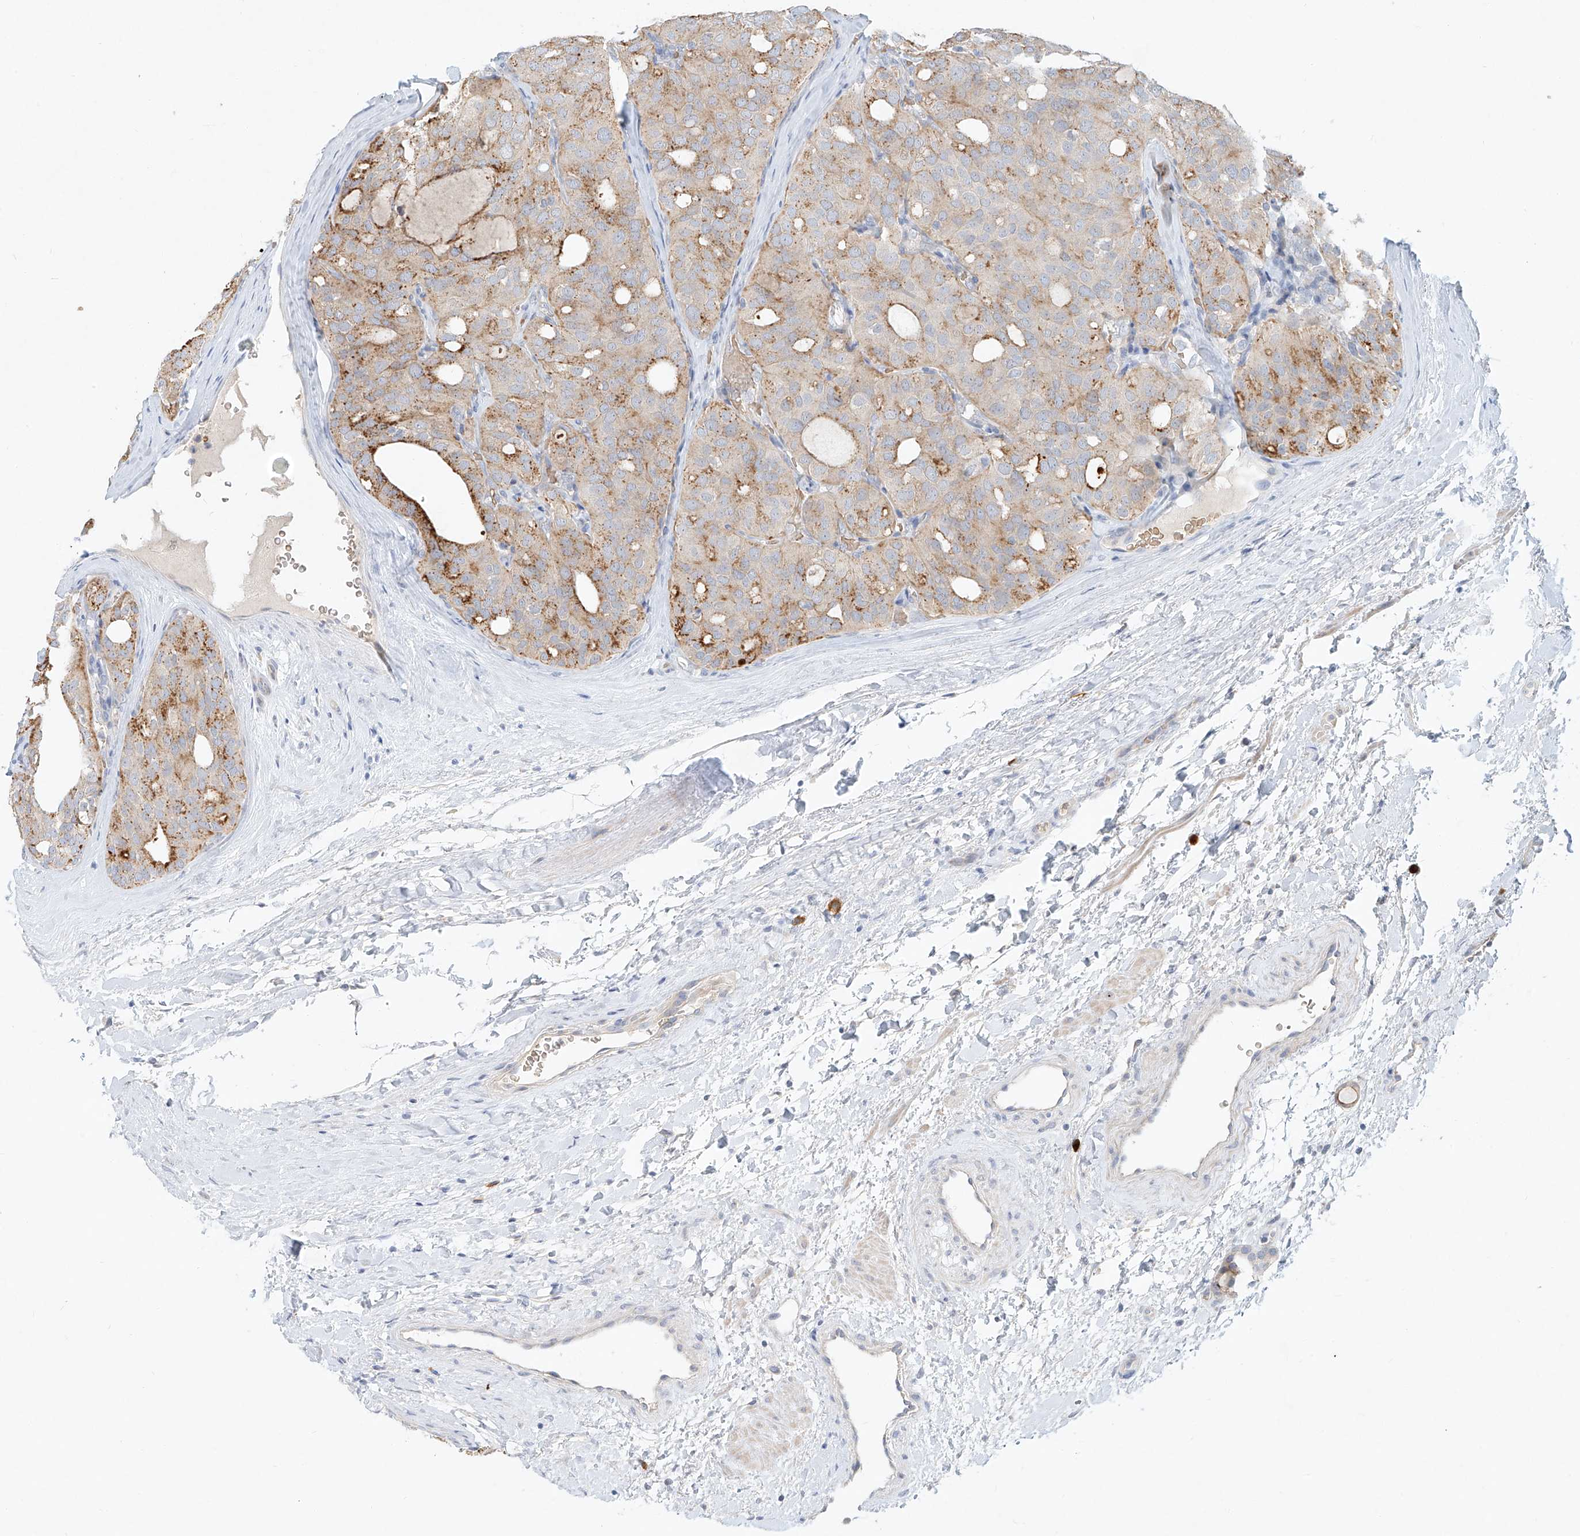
{"staining": {"intensity": "moderate", "quantity": ">75%", "location": "cytoplasmic/membranous"}, "tissue": "thyroid cancer", "cell_type": "Tumor cells", "image_type": "cancer", "snomed": [{"axis": "morphology", "description": "Follicular adenoma carcinoma, NOS"}, {"axis": "topography", "description": "Thyroid gland"}], "caption": "Immunohistochemical staining of human follicular adenoma carcinoma (thyroid) exhibits moderate cytoplasmic/membranous protein positivity in approximately >75% of tumor cells.", "gene": "SYTL3", "patient": {"sex": "male", "age": 75}}